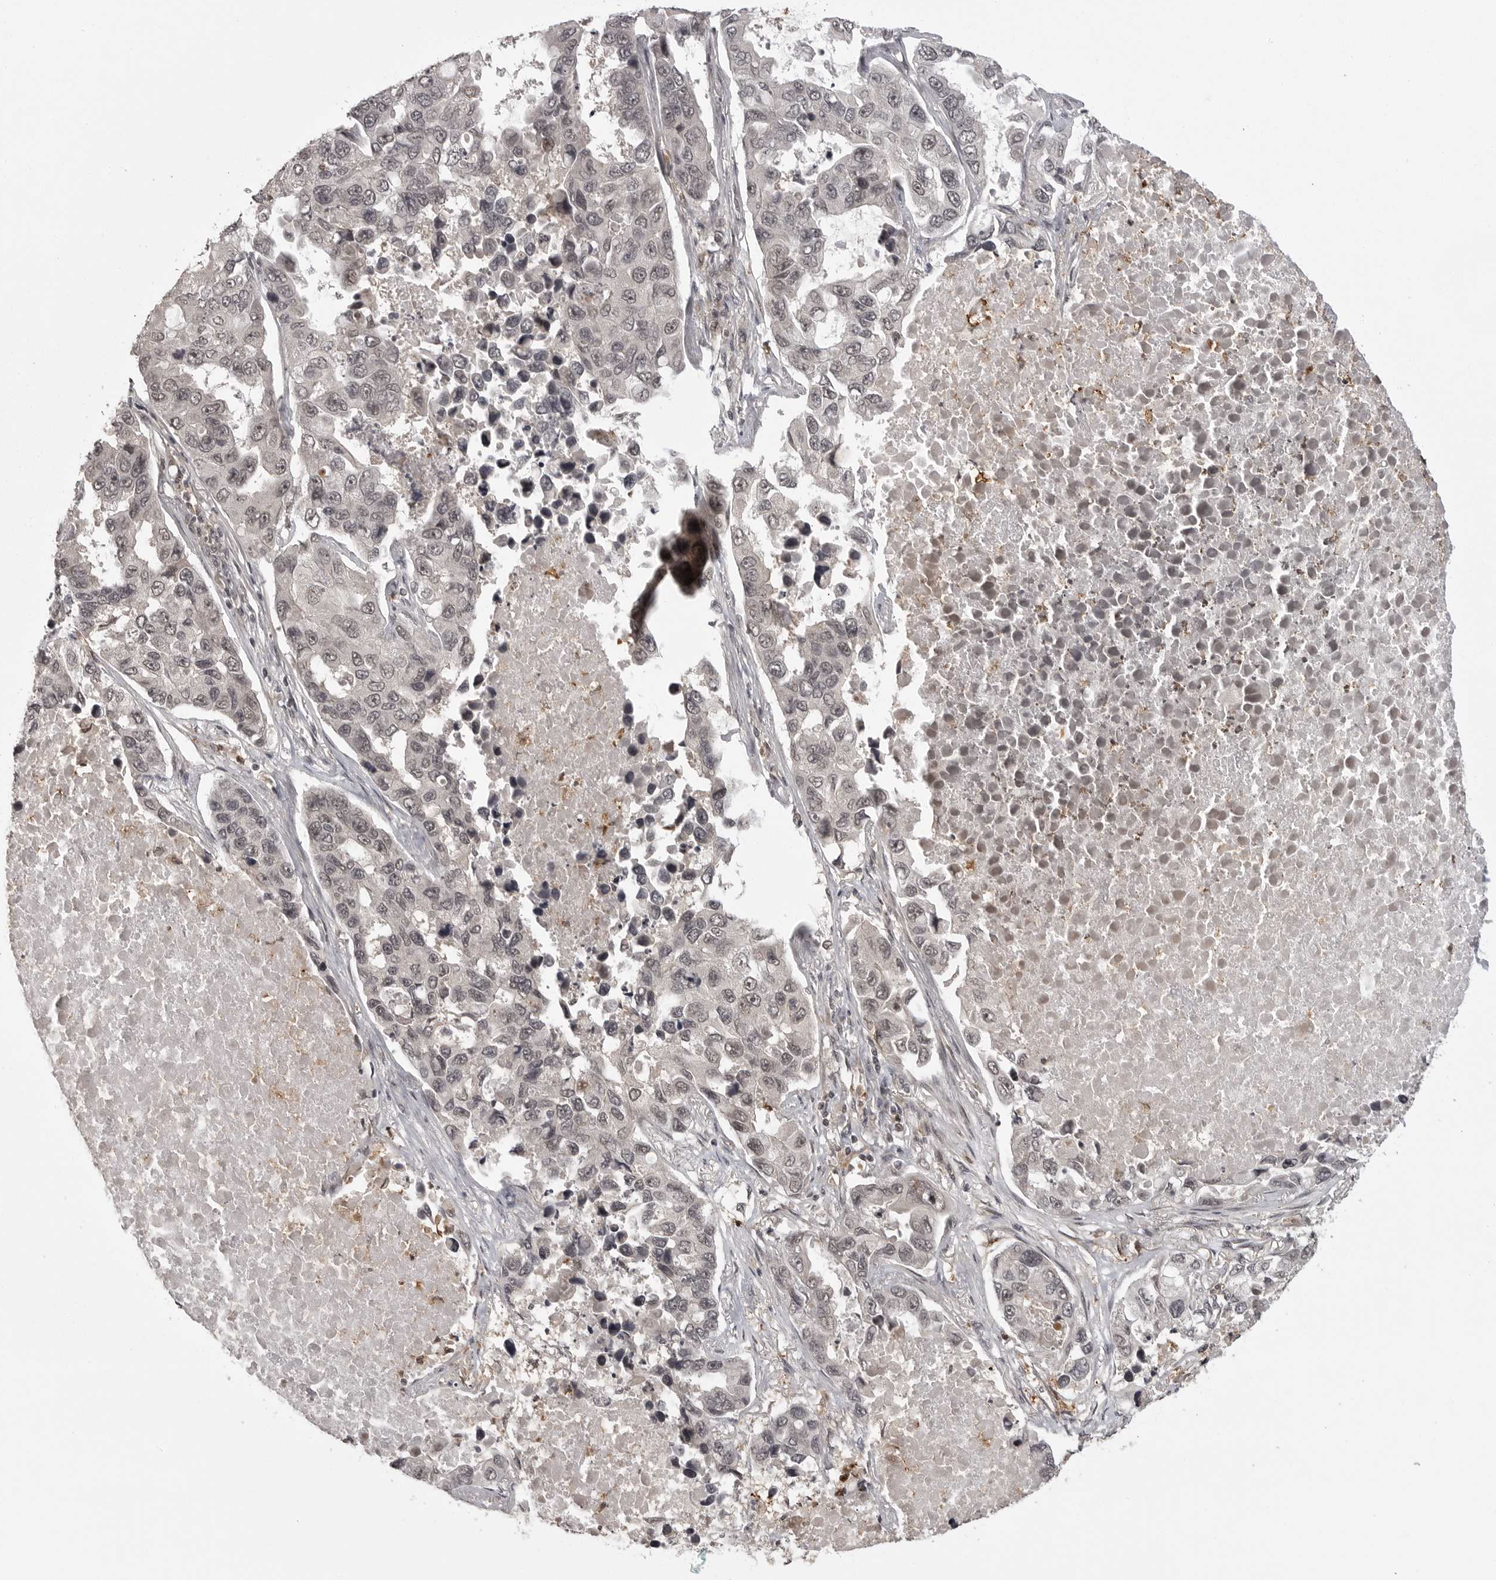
{"staining": {"intensity": "weak", "quantity": "25%-75%", "location": "nuclear"}, "tissue": "lung cancer", "cell_type": "Tumor cells", "image_type": "cancer", "snomed": [{"axis": "morphology", "description": "Adenocarcinoma, NOS"}, {"axis": "topography", "description": "Lung"}], "caption": "Protein positivity by immunohistochemistry reveals weak nuclear positivity in approximately 25%-75% of tumor cells in lung cancer.", "gene": "PEG3", "patient": {"sex": "male", "age": 64}}